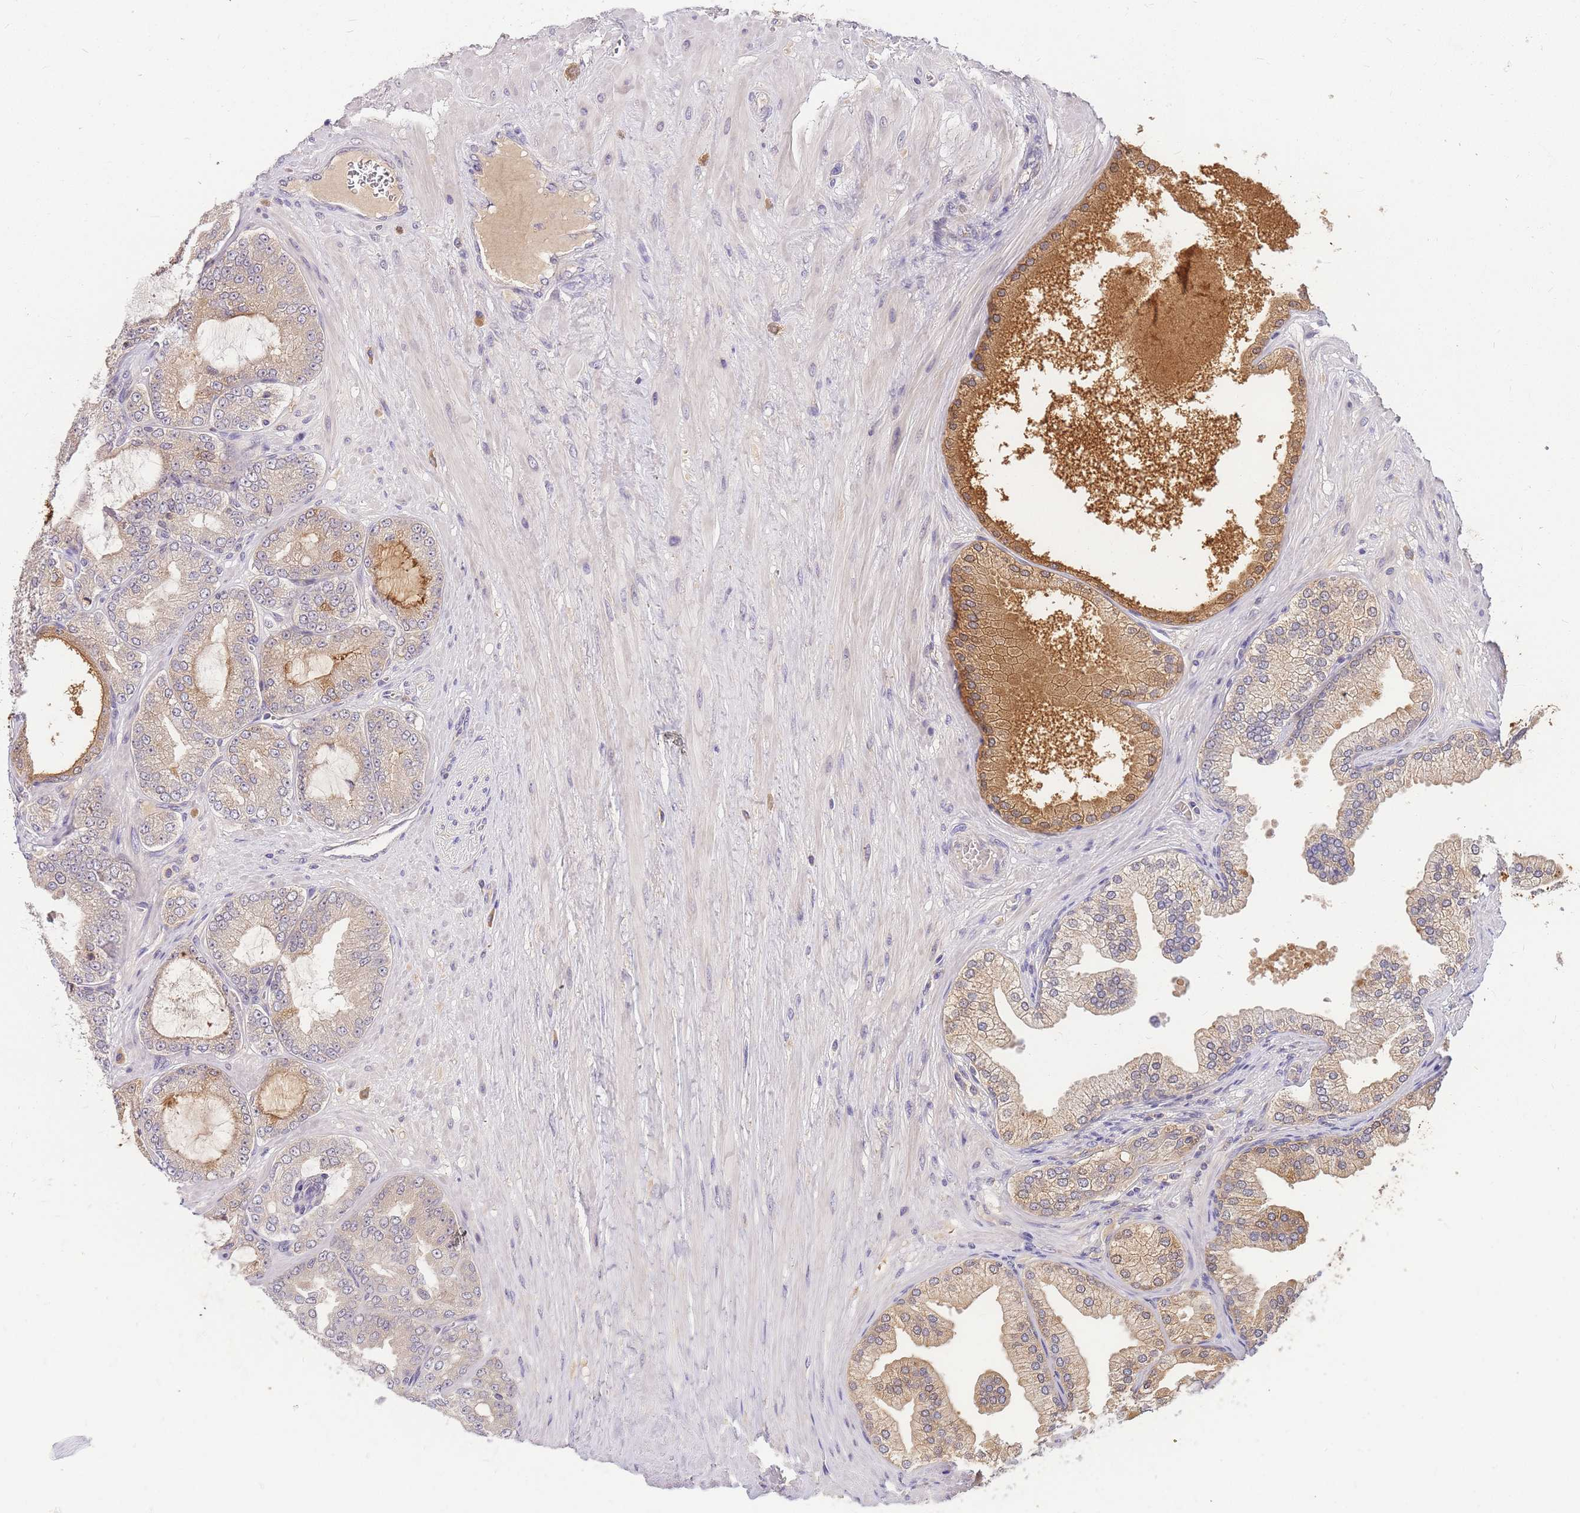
{"staining": {"intensity": "moderate", "quantity": "25%-75%", "location": "cytoplasmic/membranous"}, "tissue": "prostate cancer", "cell_type": "Tumor cells", "image_type": "cancer", "snomed": [{"axis": "morphology", "description": "Adenocarcinoma, Low grade"}, {"axis": "topography", "description": "Prostate"}], "caption": "Prostate cancer (adenocarcinoma (low-grade)) was stained to show a protein in brown. There is medium levels of moderate cytoplasmic/membranous staining in approximately 25%-75% of tumor cells.", "gene": "ZNF577", "patient": {"sex": "male", "age": 63}}